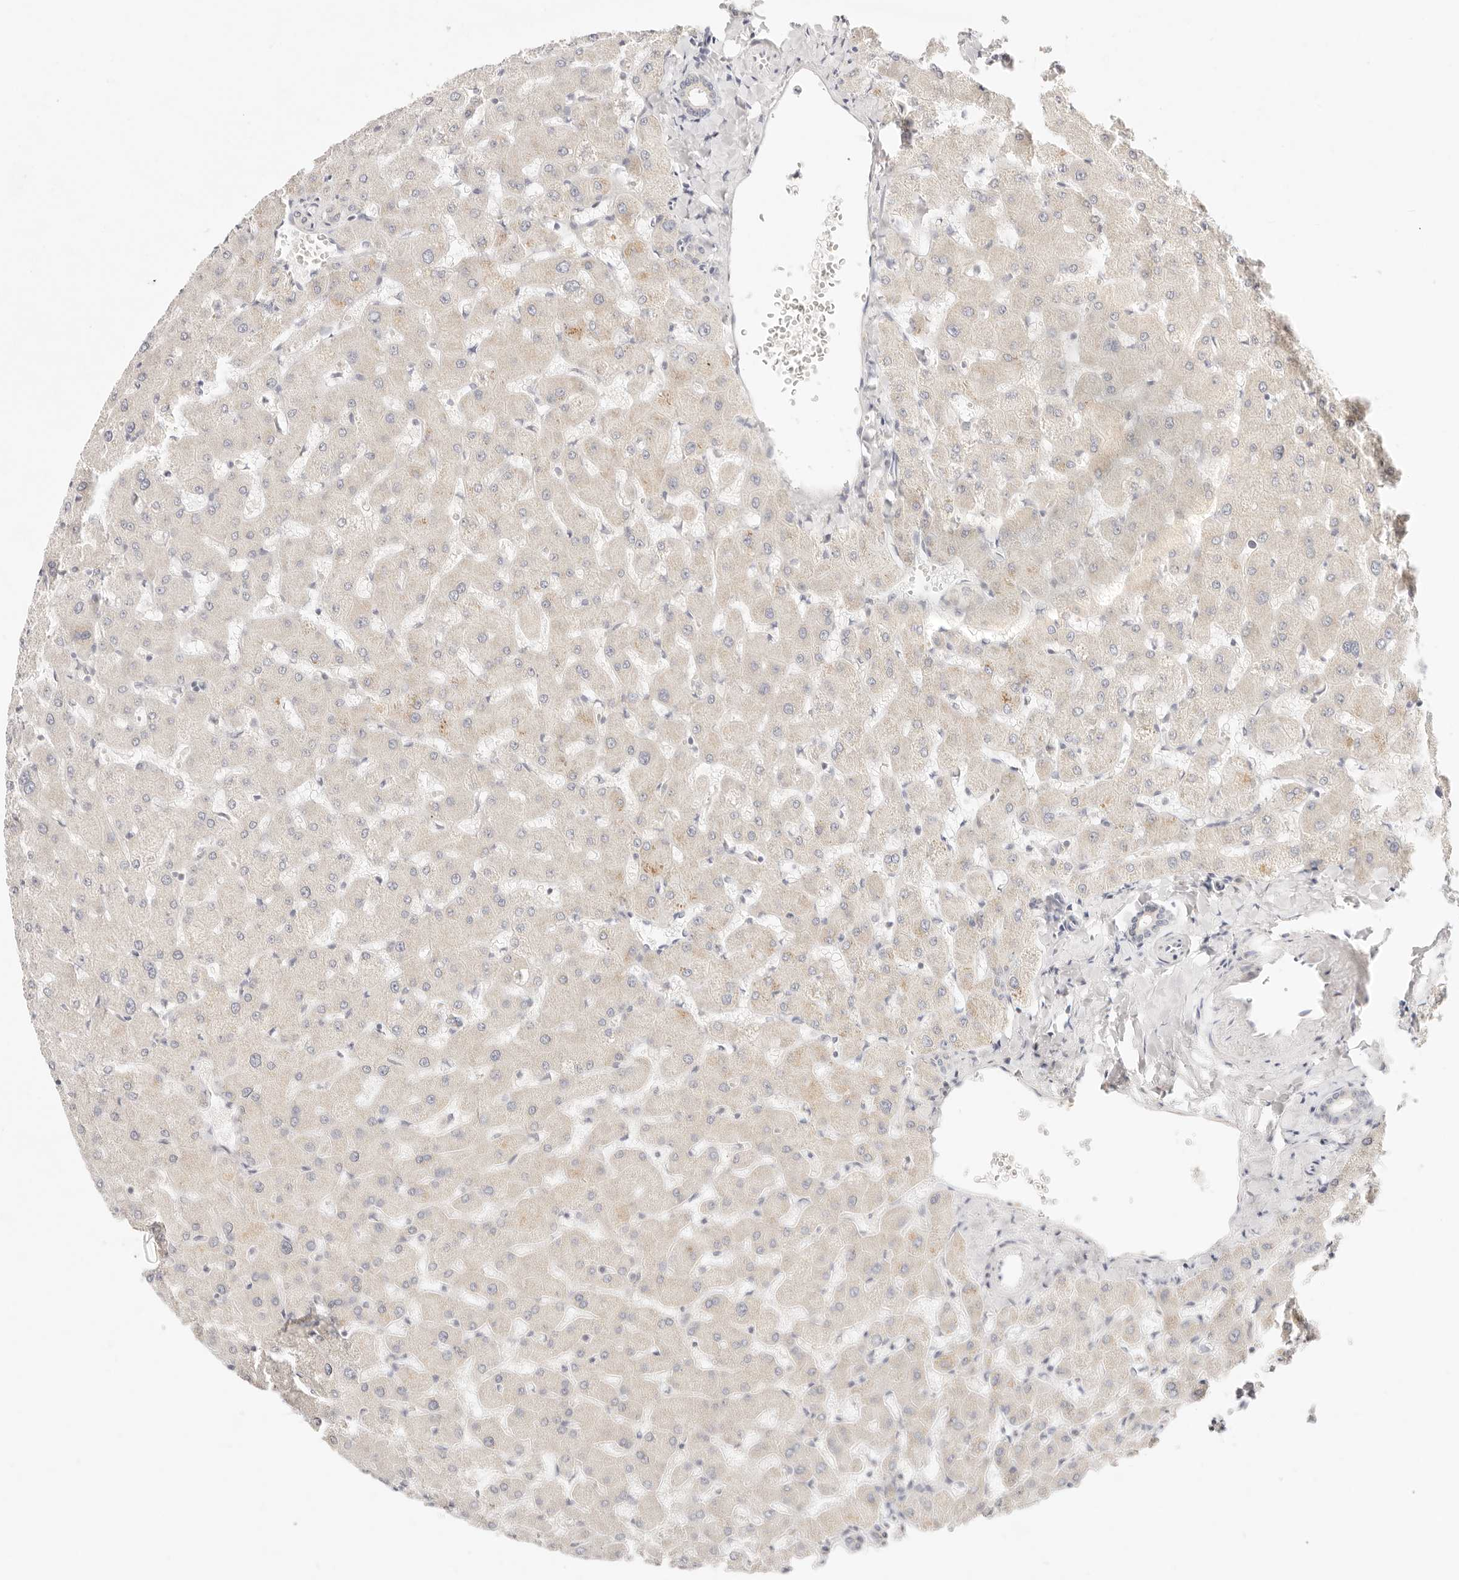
{"staining": {"intensity": "negative", "quantity": "none", "location": "none"}, "tissue": "liver", "cell_type": "Cholangiocytes", "image_type": "normal", "snomed": [{"axis": "morphology", "description": "Normal tissue, NOS"}, {"axis": "topography", "description": "Liver"}], "caption": "A histopathology image of liver stained for a protein demonstrates no brown staining in cholangiocytes.", "gene": "GPR156", "patient": {"sex": "female", "age": 63}}